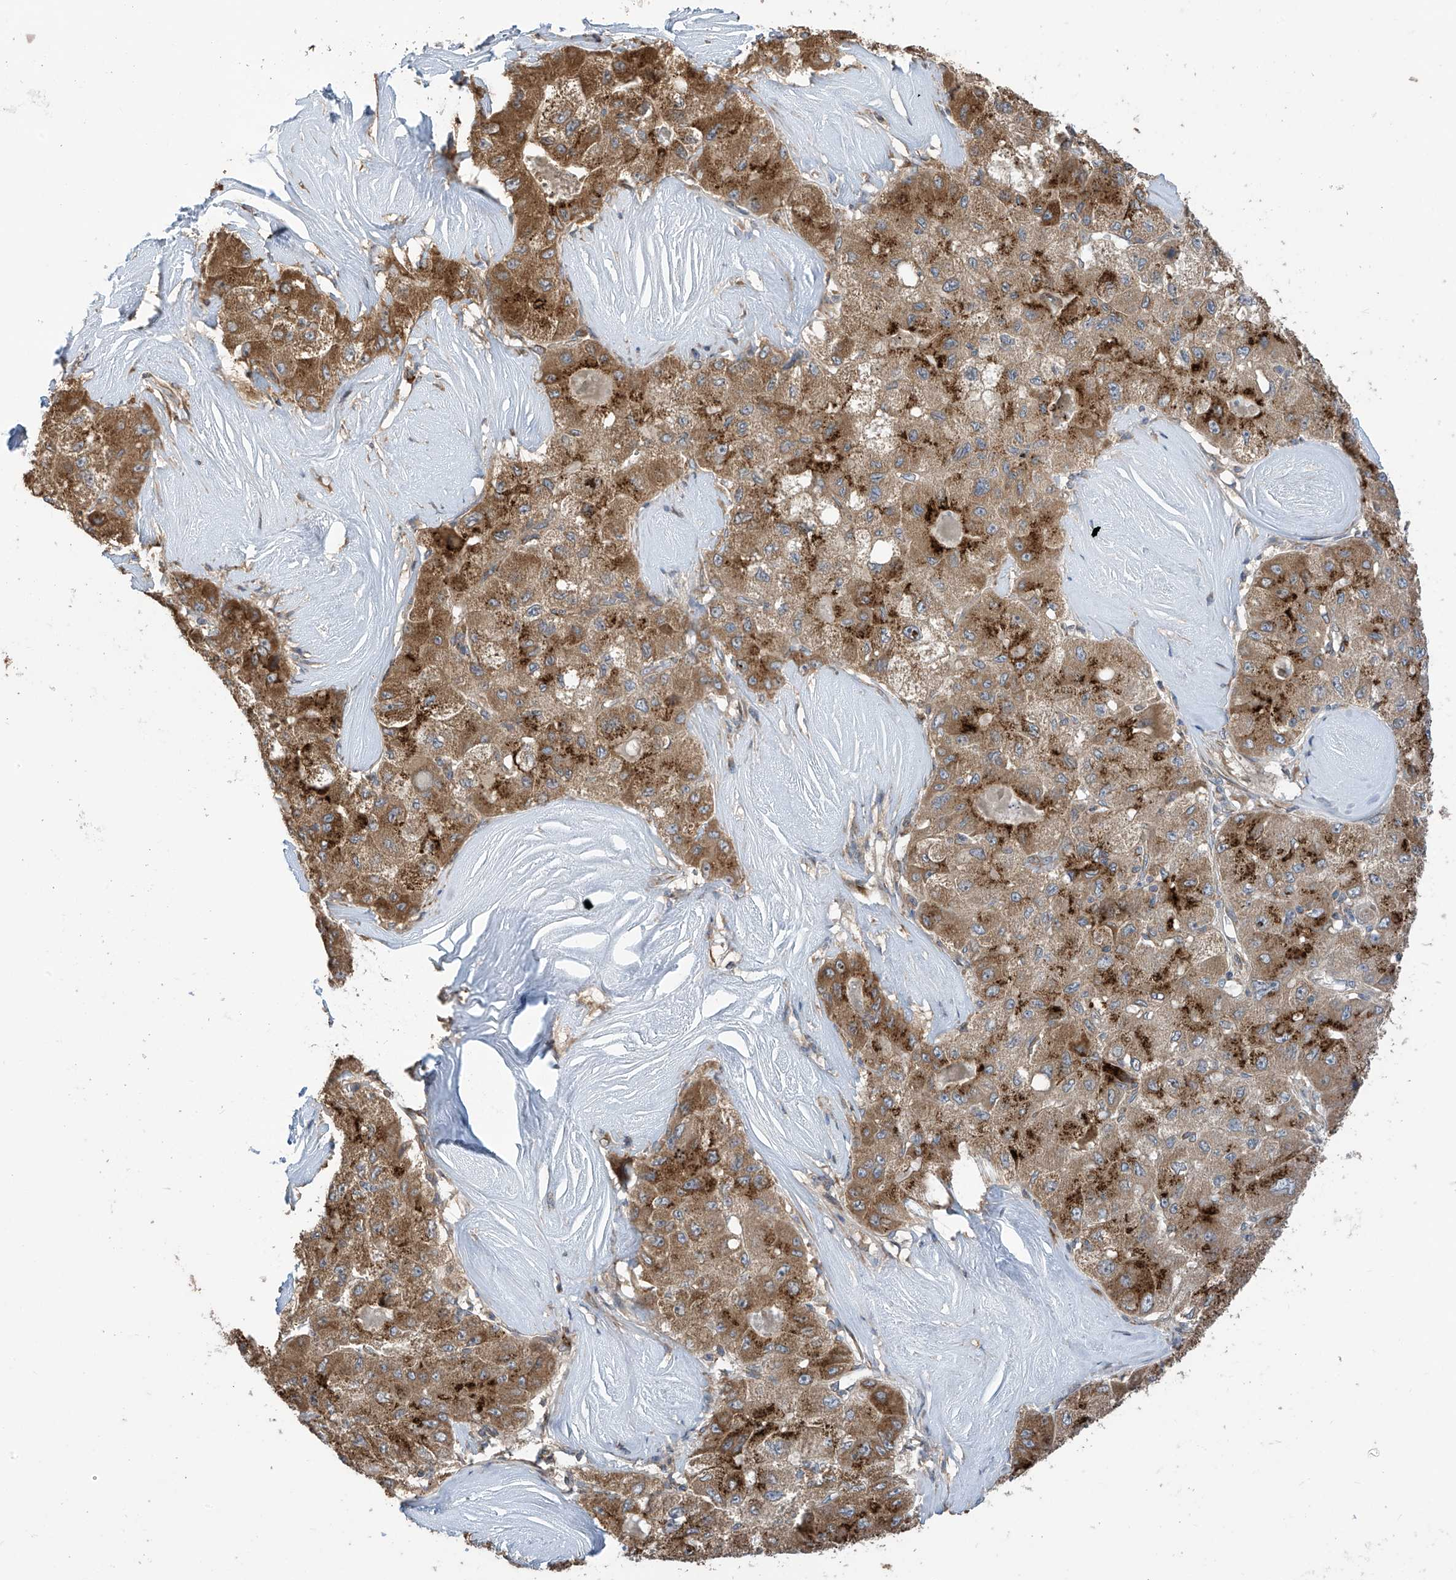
{"staining": {"intensity": "moderate", "quantity": ">75%", "location": "cytoplasmic/membranous"}, "tissue": "liver cancer", "cell_type": "Tumor cells", "image_type": "cancer", "snomed": [{"axis": "morphology", "description": "Carcinoma, Hepatocellular, NOS"}, {"axis": "topography", "description": "Liver"}], "caption": "Immunohistochemical staining of human liver cancer reveals medium levels of moderate cytoplasmic/membranous expression in approximately >75% of tumor cells. The staining was performed using DAB (3,3'-diaminobenzidine), with brown indicating positive protein expression. Nuclei are stained blue with hematoxylin.", "gene": "PNPT1", "patient": {"sex": "male", "age": 80}}